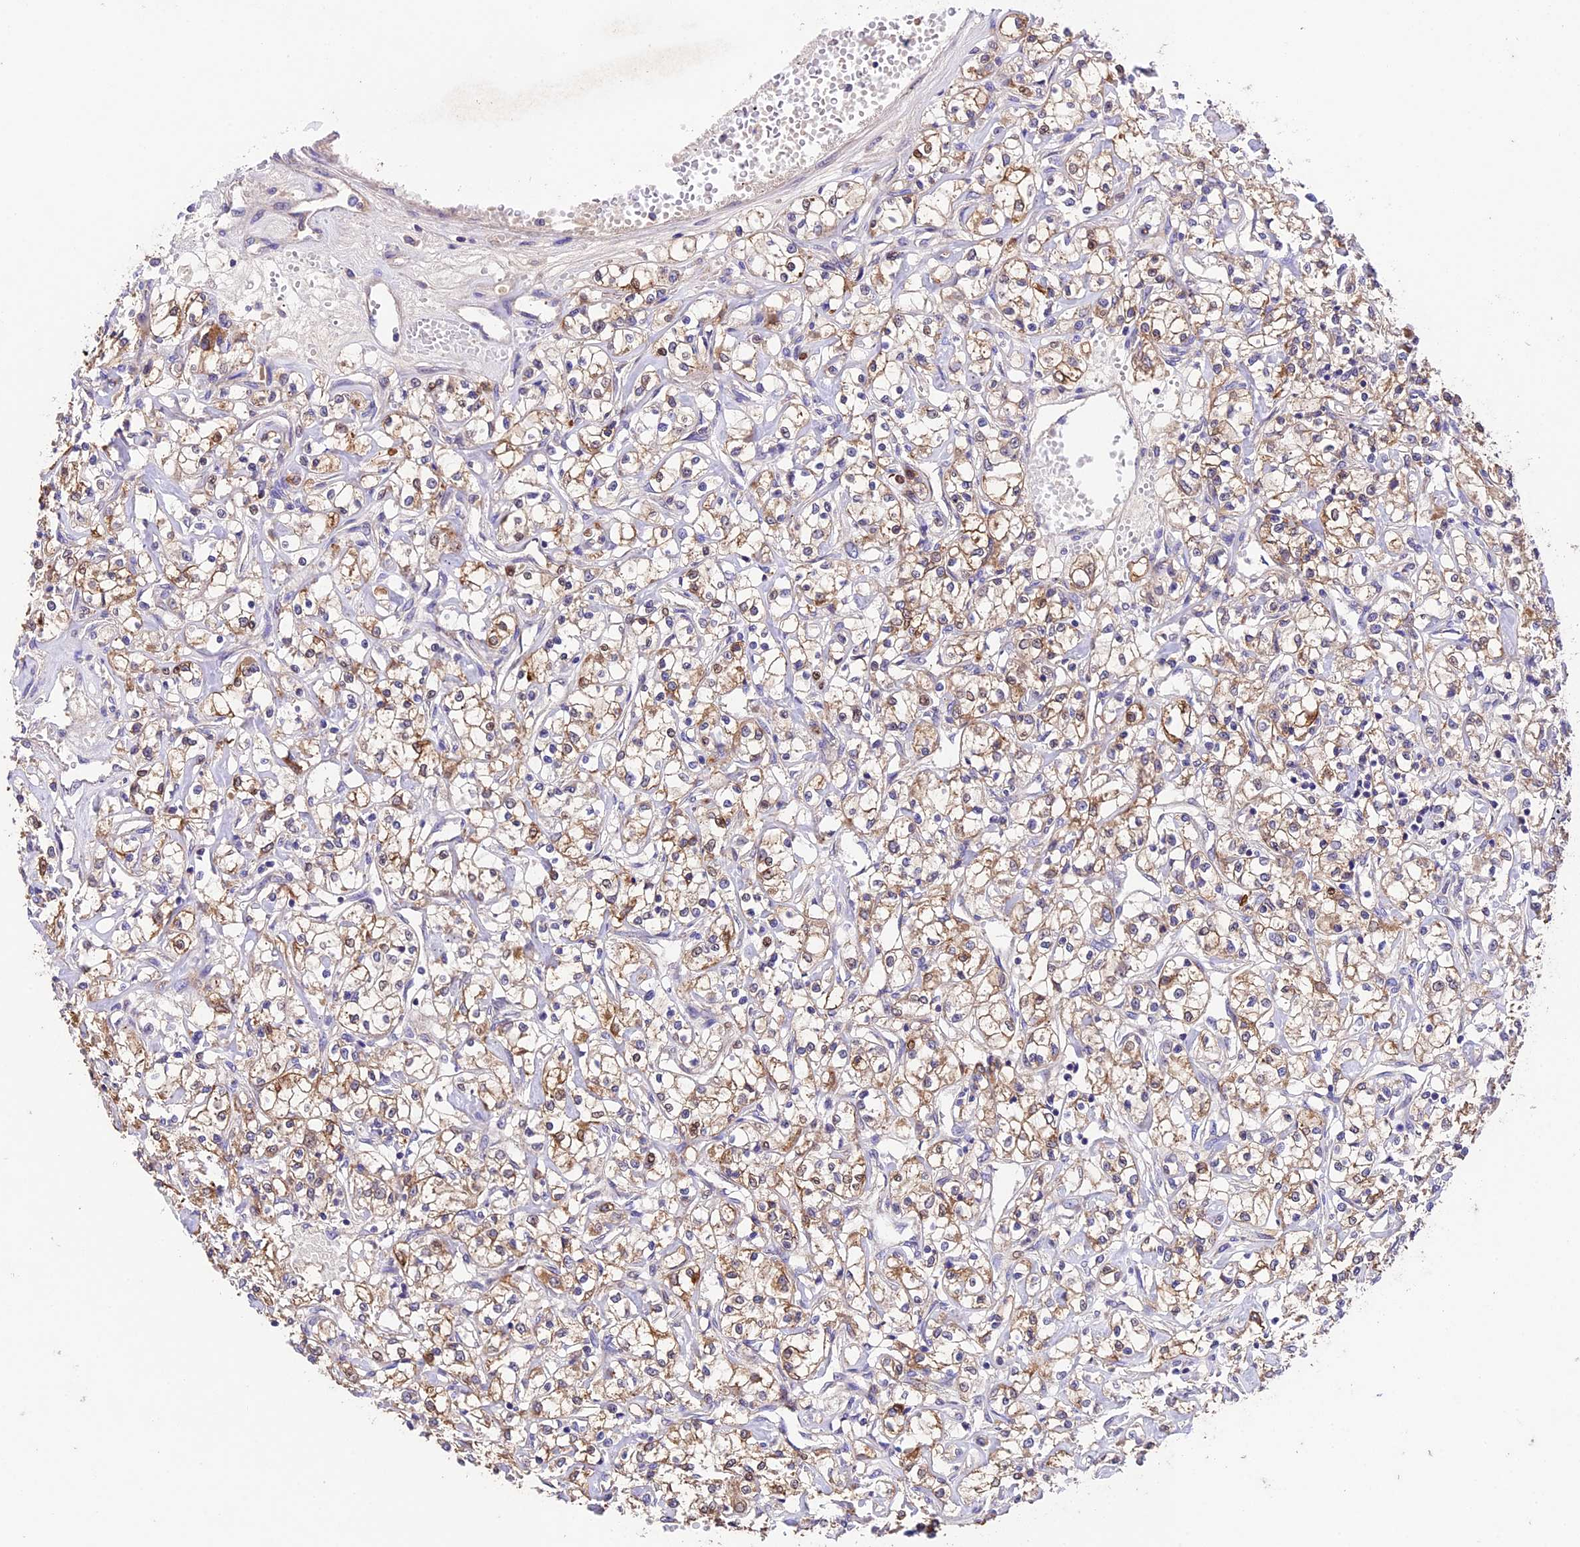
{"staining": {"intensity": "moderate", "quantity": ">75%", "location": "cytoplasmic/membranous"}, "tissue": "renal cancer", "cell_type": "Tumor cells", "image_type": "cancer", "snomed": [{"axis": "morphology", "description": "Adenocarcinoma, NOS"}, {"axis": "topography", "description": "Kidney"}], "caption": "There is medium levels of moderate cytoplasmic/membranous positivity in tumor cells of adenocarcinoma (renal), as demonstrated by immunohistochemical staining (brown color).", "gene": "SBNO2", "patient": {"sex": "female", "age": 59}}